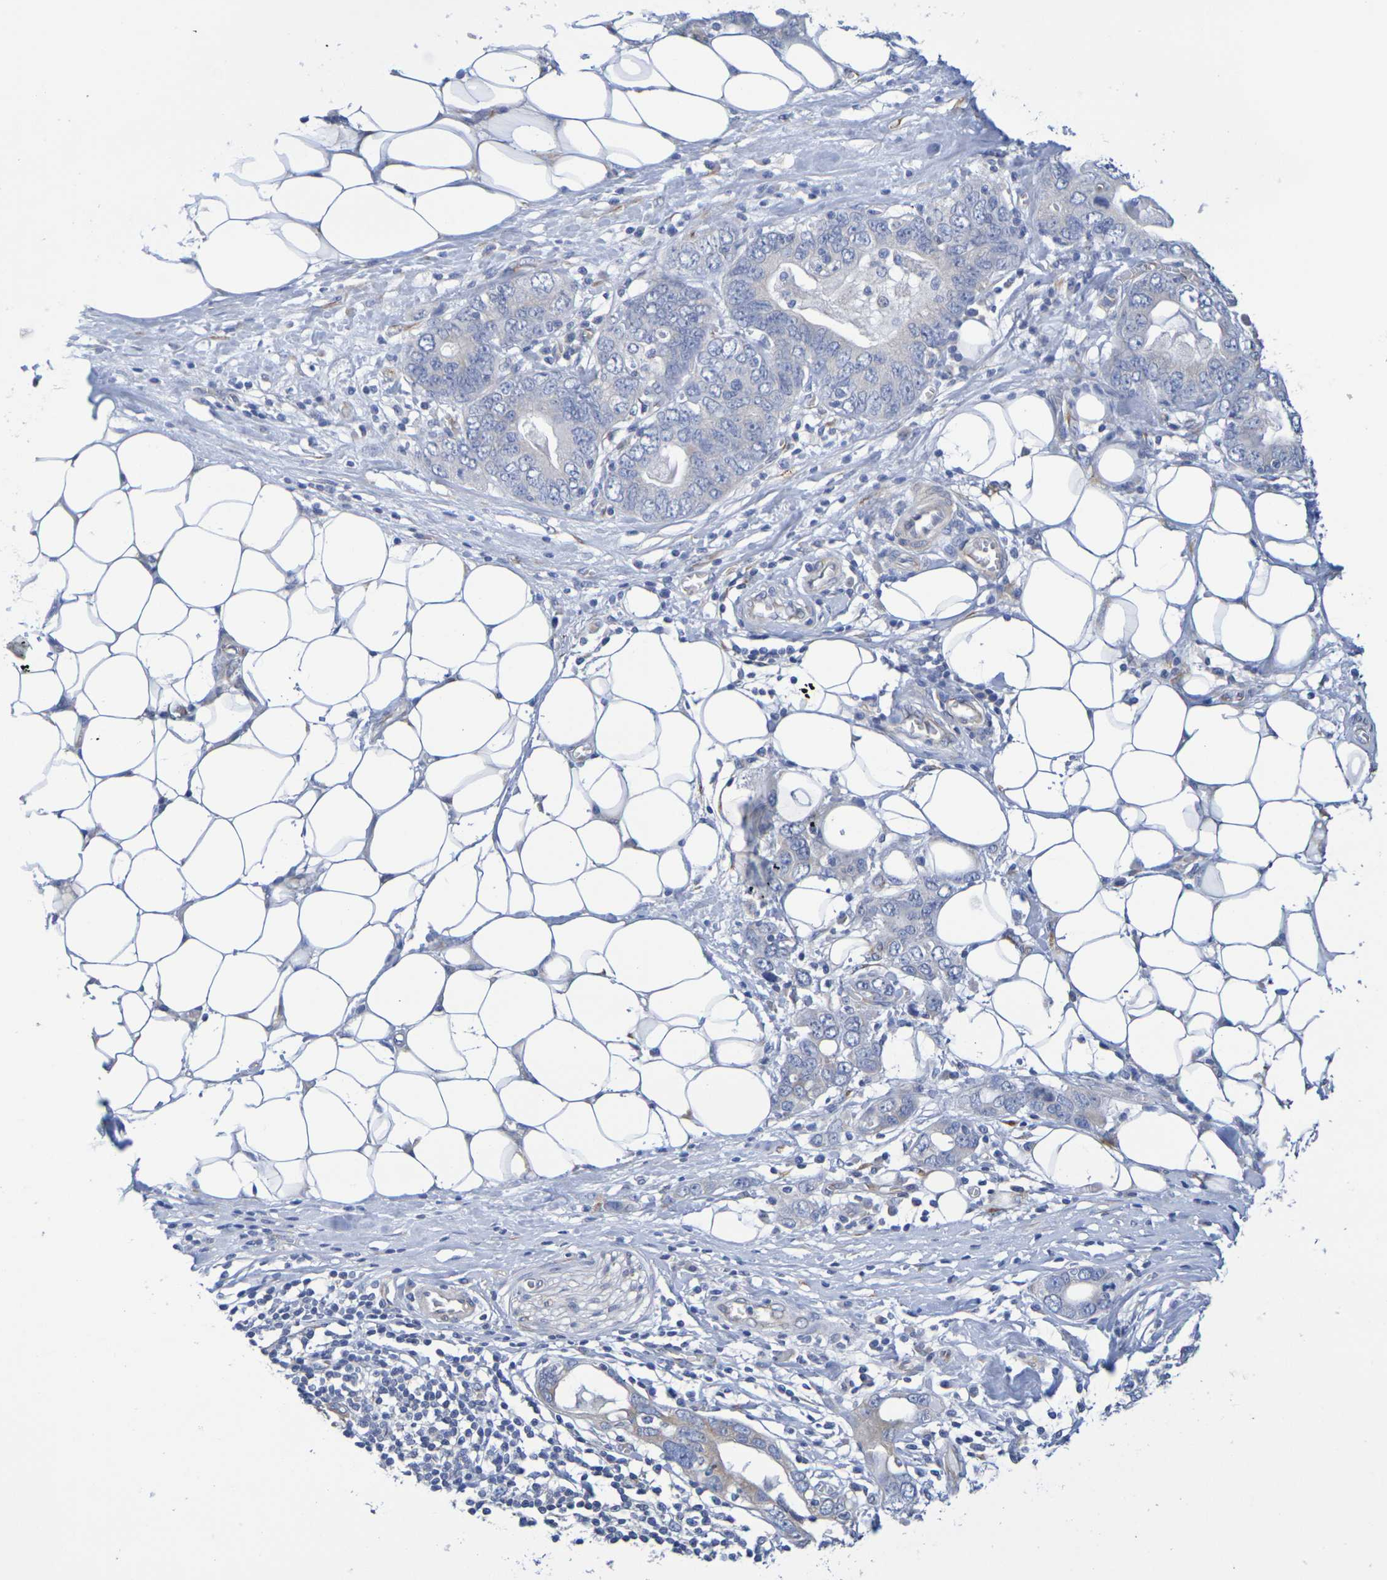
{"staining": {"intensity": "negative", "quantity": "none", "location": "none"}, "tissue": "stomach cancer", "cell_type": "Tumor cells", "image_type": "cancer", "snomed": [{"axis": "morphology", "description": "Adenocarcinoma, NOS"}, {"axis": "topography", "description": "Stomach, lower"}], "caption": "Stomach cancer was stained to show a protein in brown. There is no significant staining in tumor cells.", "gene": "TMCC3", "patient": {"sex": "female", "age": 93}}